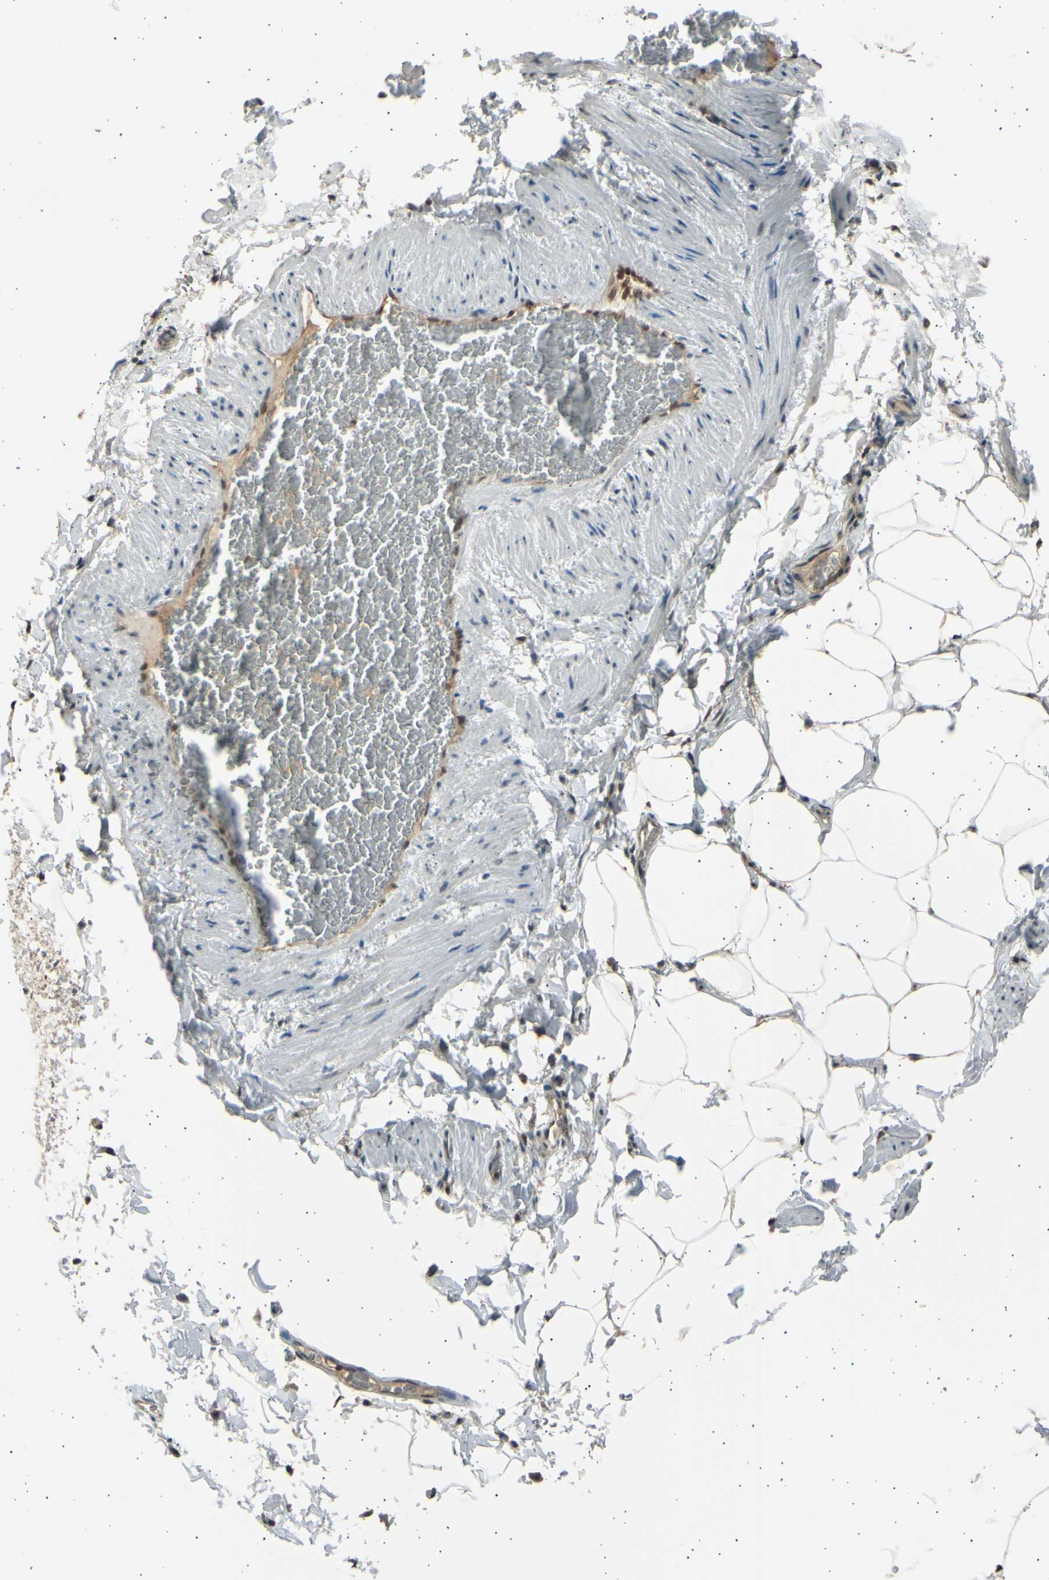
{"staining": {"intensity": "weak", "quantity": ">75%", "location": "cytoplasmic/membranous,nuclear"}, "tissue": "adipose tissue", "cell_type": "Adipocytes", "image_type": "normal", "snomed": [{"axis": "morphology", "description": "Normal tissue, NOS"}, {"axis": "topography", "description": "Vascular tissue"}], "caption": "IHC (DAB) staining of normal human adipose tissue exhibits weak cytoplasmic/membranous,nuclear protein staining in about >75% of adipocytes.", "gene": "PSMD5", "patient": {"sex": "male", "age": 41}}